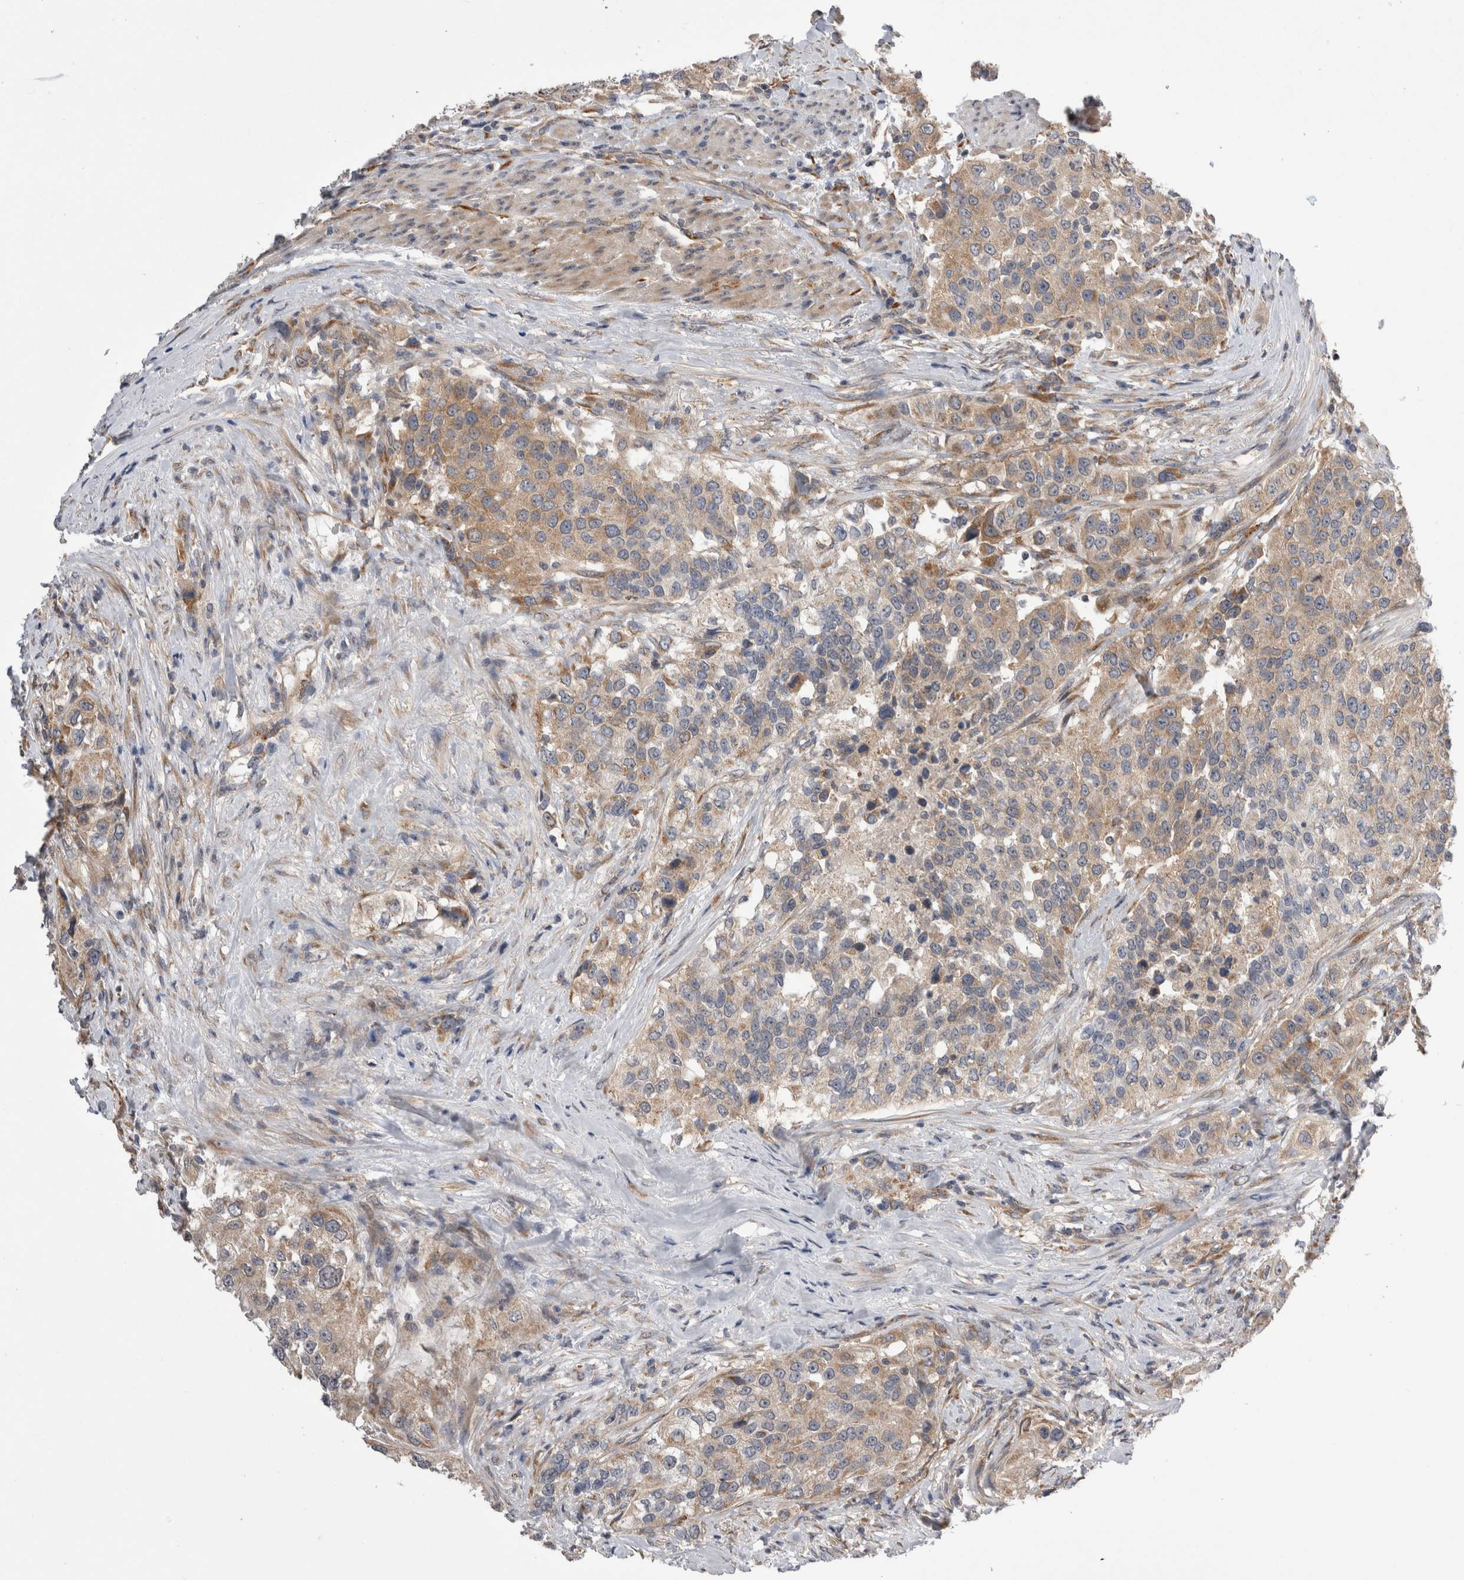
{"staining": {"intensity": "weak", "quantity": ">75%", "location": "cytoplasmic/membranous"}, "tissue": "urothelial cancer", "cell_type": "Tumor cells", "image_type": "cancer", "snomed": [{"axis": "morphology", "description": "Urothelial carcinoma, High grade"}, {"axis": "topography", "description": "Urinary bladder"}], "caption": "High-grade urothelial carcinoma stained with immunohistochemistry shows weak cytoplasmic/membranous staining in about >75% of tumor cells.", "gene": "ARHGAP29", "patient": {"sex": "female", "age": 80}}